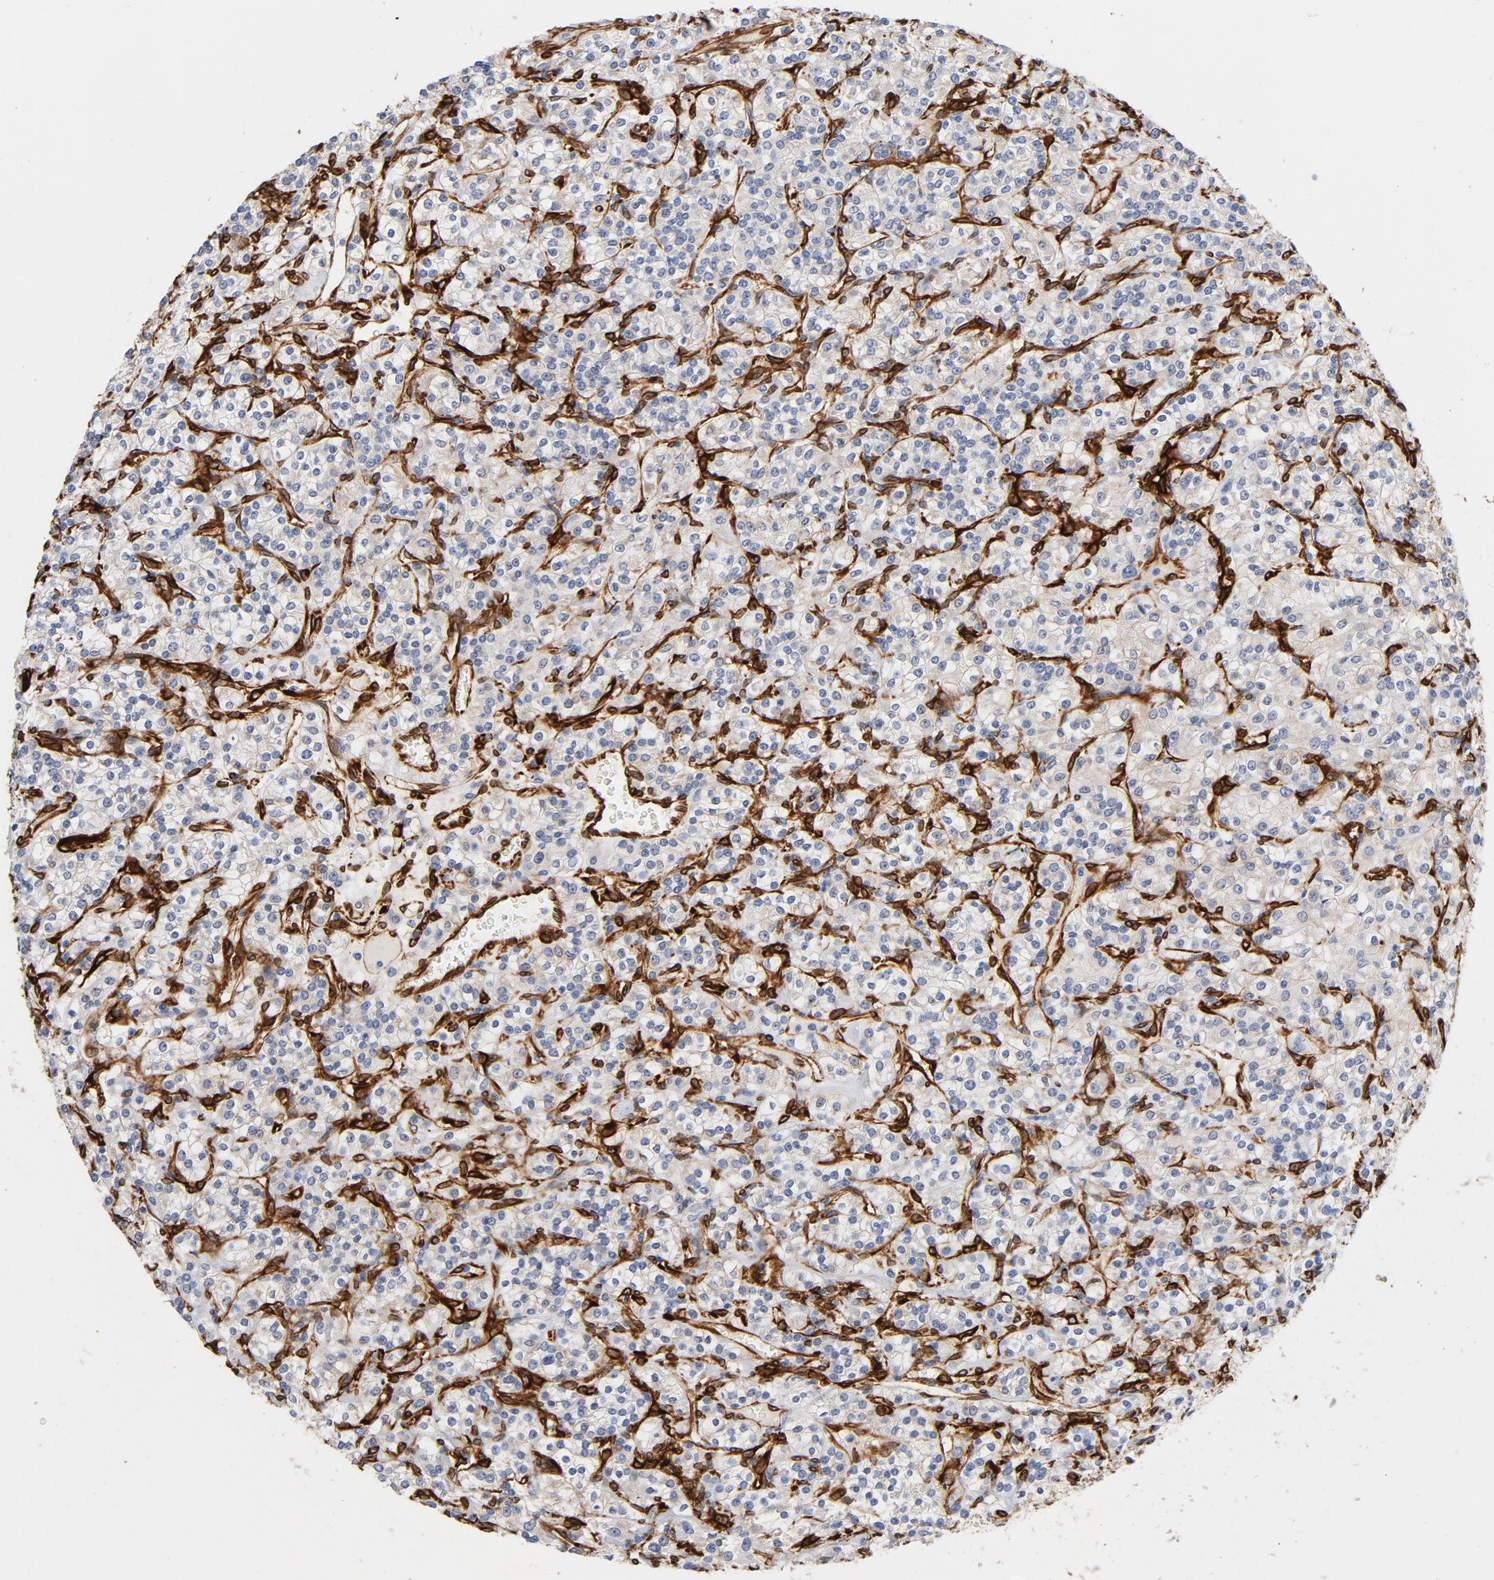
{"staining": {"intensity": "negative", "quantity": "none", "location": "none"}, "tissue": "renal cancer", "cell_type": "Tumor cells", "image_type": "cancer", "snomed": [{"axis": "morphology", "description": "Adenocarcinoma, NOS"}, {"axis": "topography", "description": "Kidney"}], "caption": "Protein analysis of renal cancer shows no significant positivity in tumor cells.", "gene": "SERPINH1", "patient": {"sex": "male", "age": 77}}